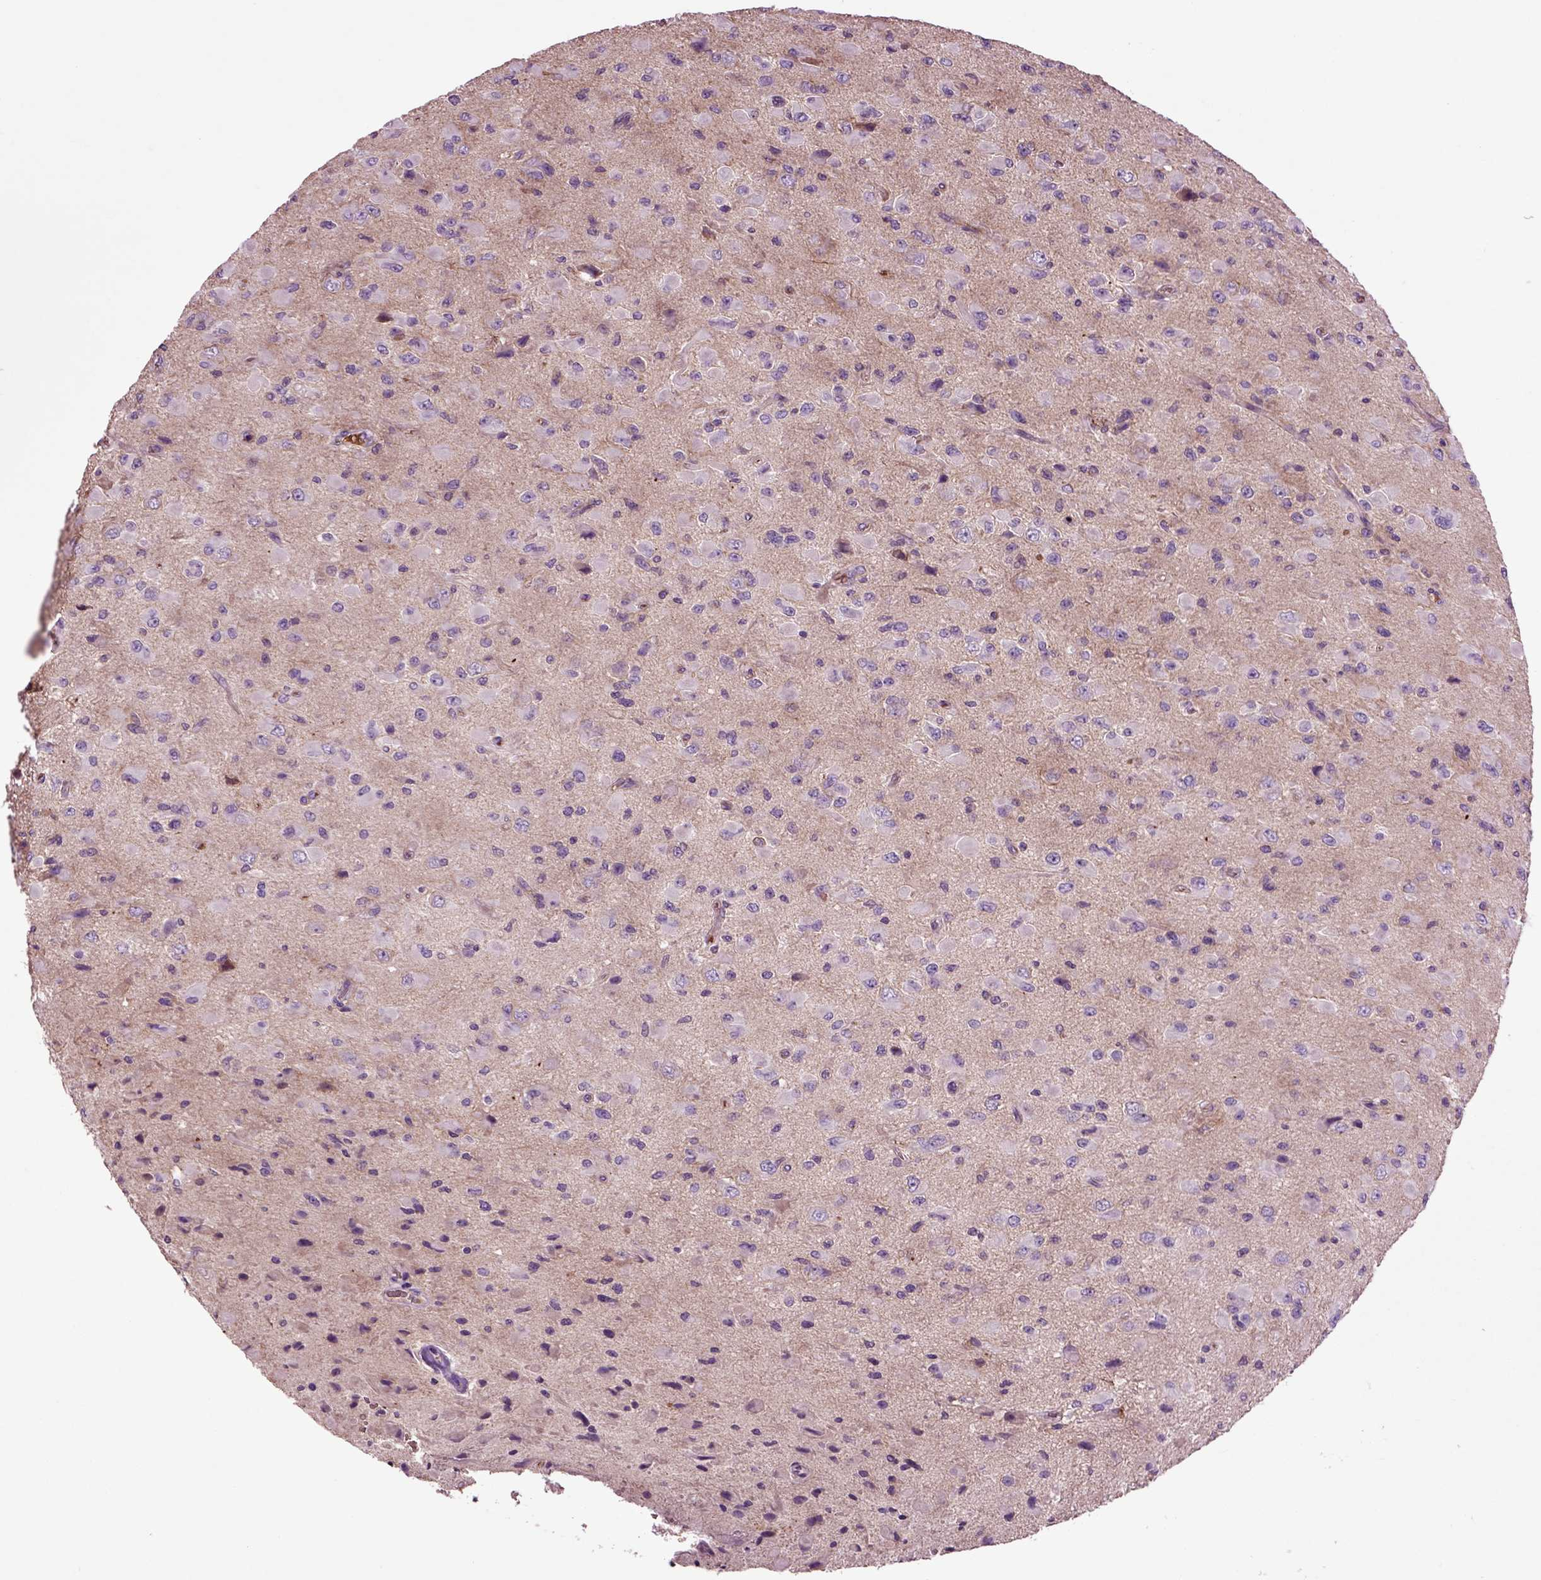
{"staining": {"intensity": "negative", "quantity": "none", "location": "none"}, "tissue": "glioma", "cell_type": "Tumor cells", "image_type": "cancer", "snomed": [{"axis": "morphology", "description": "Glioma, malignant, High grade"}, {"axis": "topography", "description": "Cerebral cortex"}], "caption": "Immunohistochemistry photomicrograph of neoplastic tissue: human glioma stained with DAB (3,3'-diaminobenzidine) exhibits no significant protein expression in tumor cells.", "gene": "SPON1", "patient": {"sex": "male", "age": 35}}